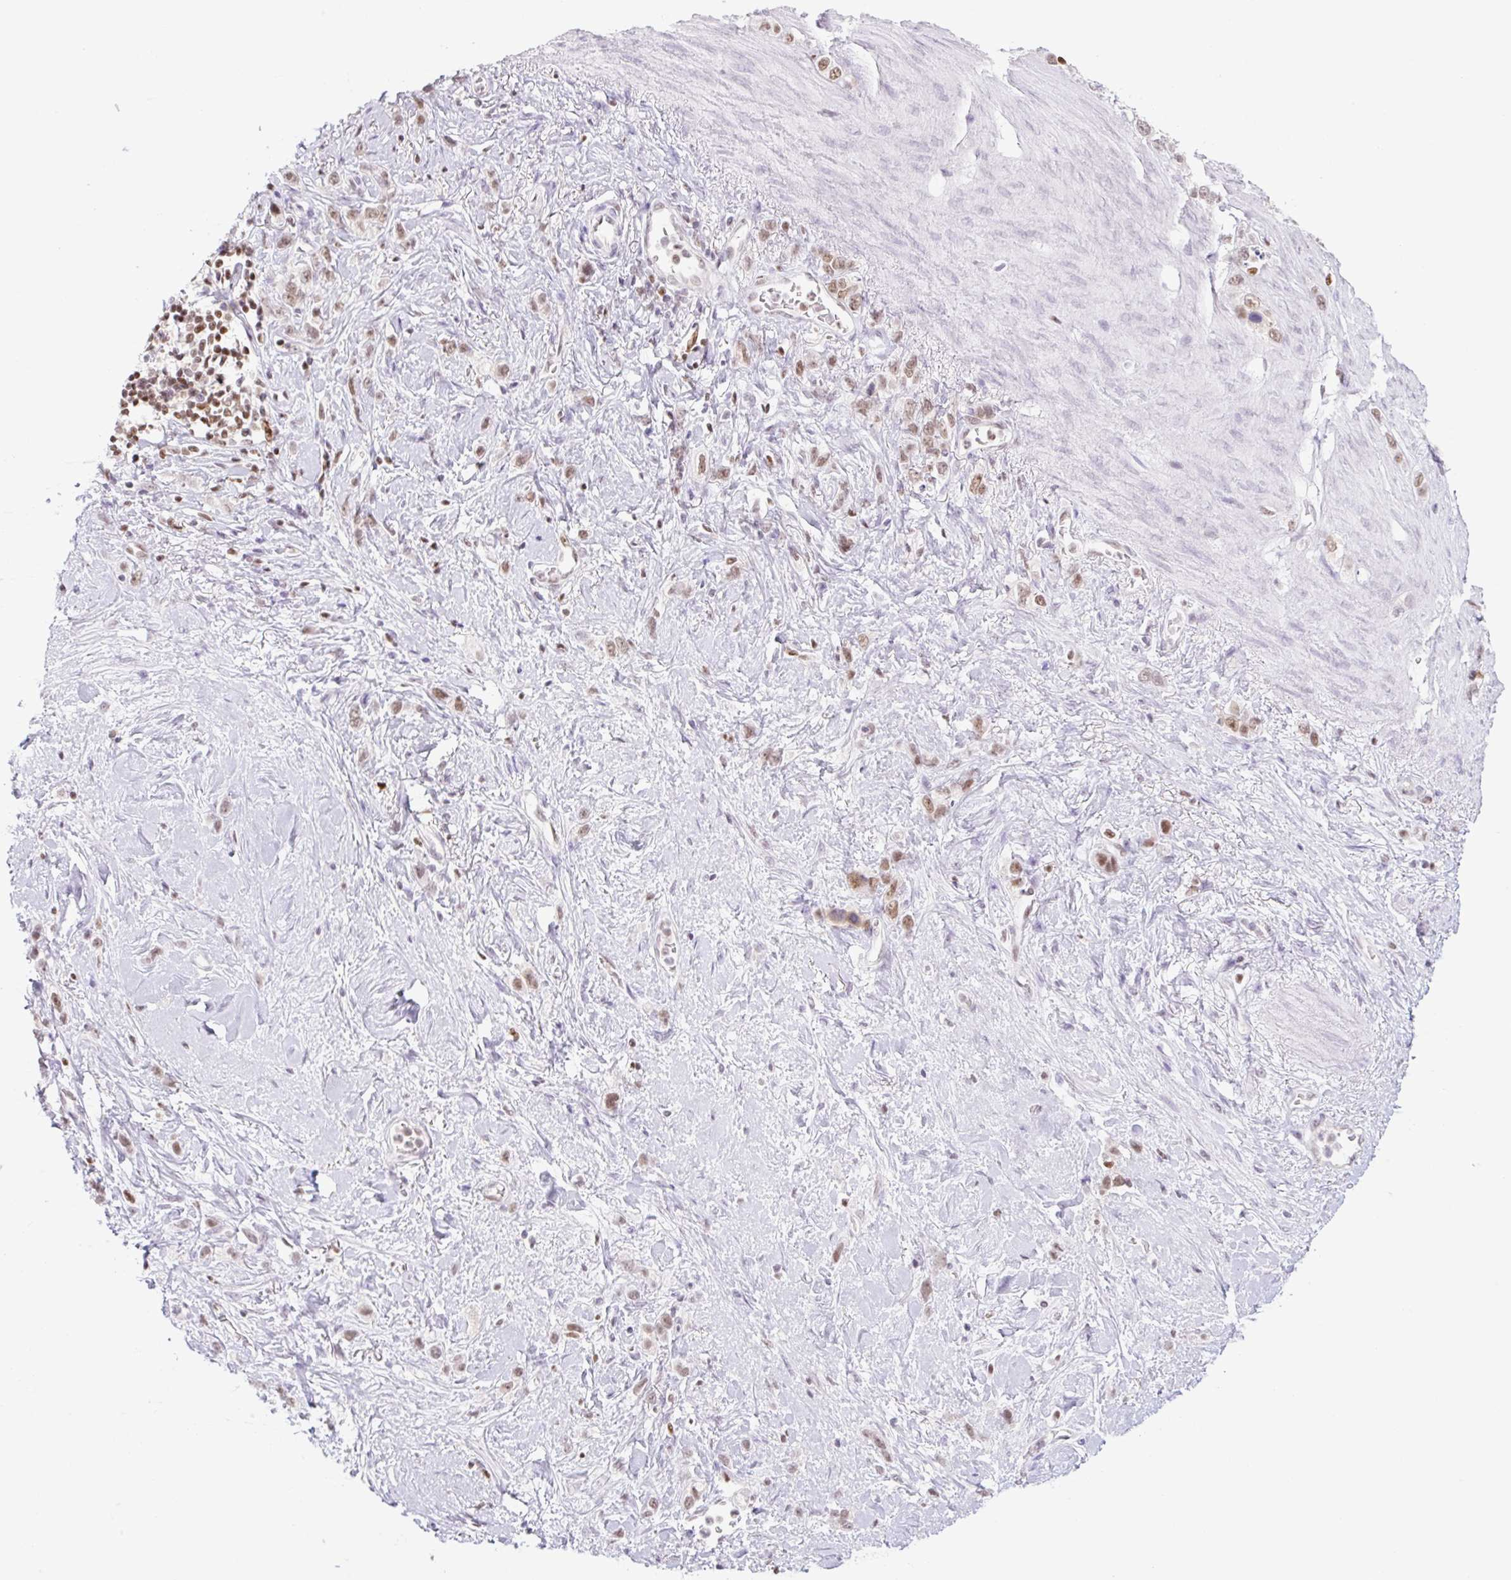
{"staining": {"intensity": "moderate", "quantity": ">75%", "location": "nuclear"}, "tissue": "stomach cancer", "cell_type": "Tumor cells", "image_type": "cancer", "snomed": [{"axis": "morphology", "description": "Adenocarcinoma, NOS"}, {"axis": "topography", "description": "Stomach"}], "caption": "An immunohistochemistry photomicrograph of neoplastic tissue is shown. Protein staining in brown shows moderate nuclear positivity in stomach cancer within tumor cells.", "gene": "TLE3", "patient": {"sex": "female", "age": 65}}